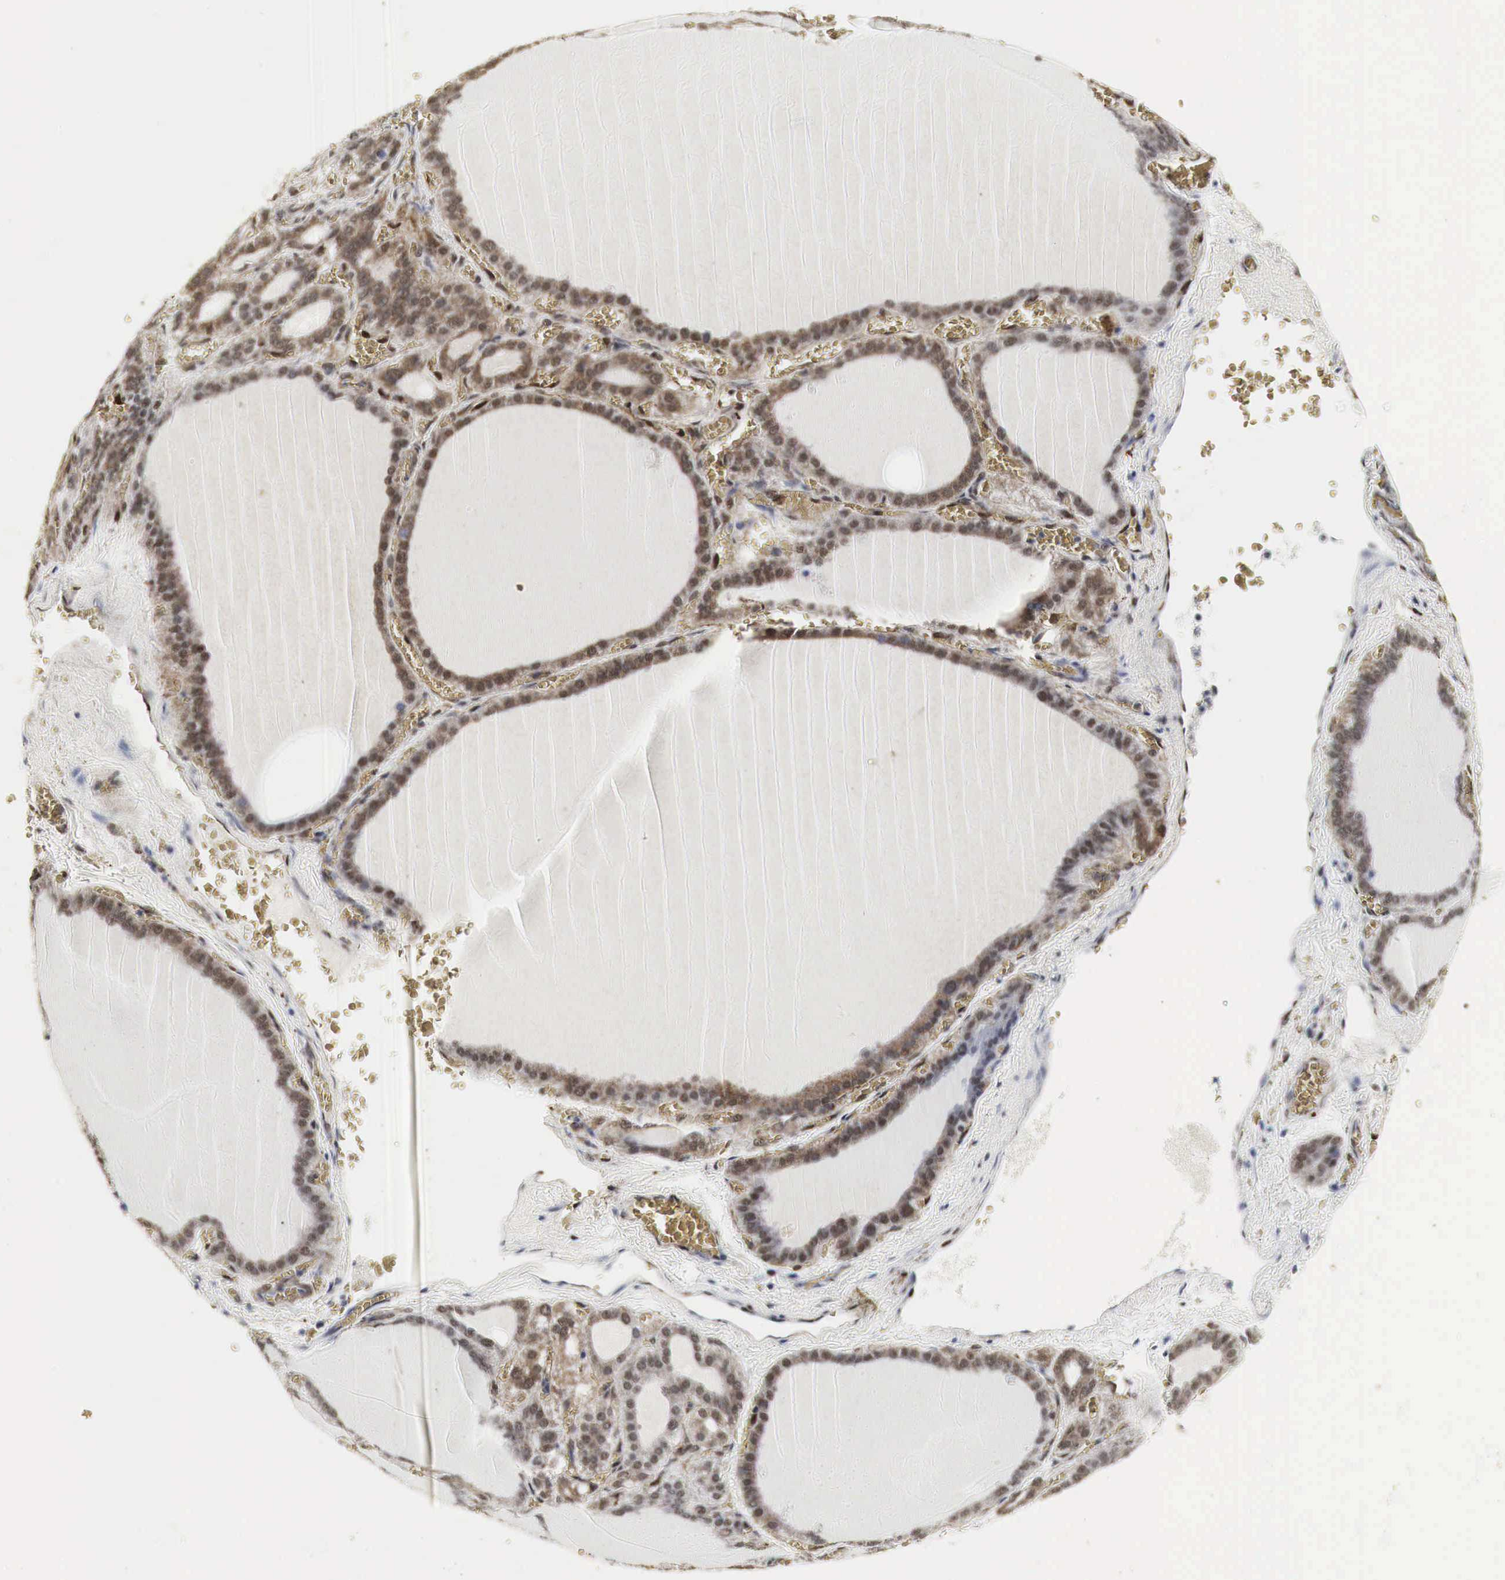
{"staining": {"intensity": "moderate", "quantity": "25%-75%", "location": "nuclear"}, "tissue": "thyroid gland", "cell_type": "Glandular cells", "image_type": "normal", "snomed": [{"axis": "morphology", "description": "Normal tissue, NOS"}, {"axis": "topography", "description": "Thyroid gland"}], "caption": "Protein expression analysis of benign thyroid gland displays moderate nuclear positivity in approximately 25%-75% of glandular cells.", "gene": "SPIN1", "patient": {"sex": "female", "age": 55}}